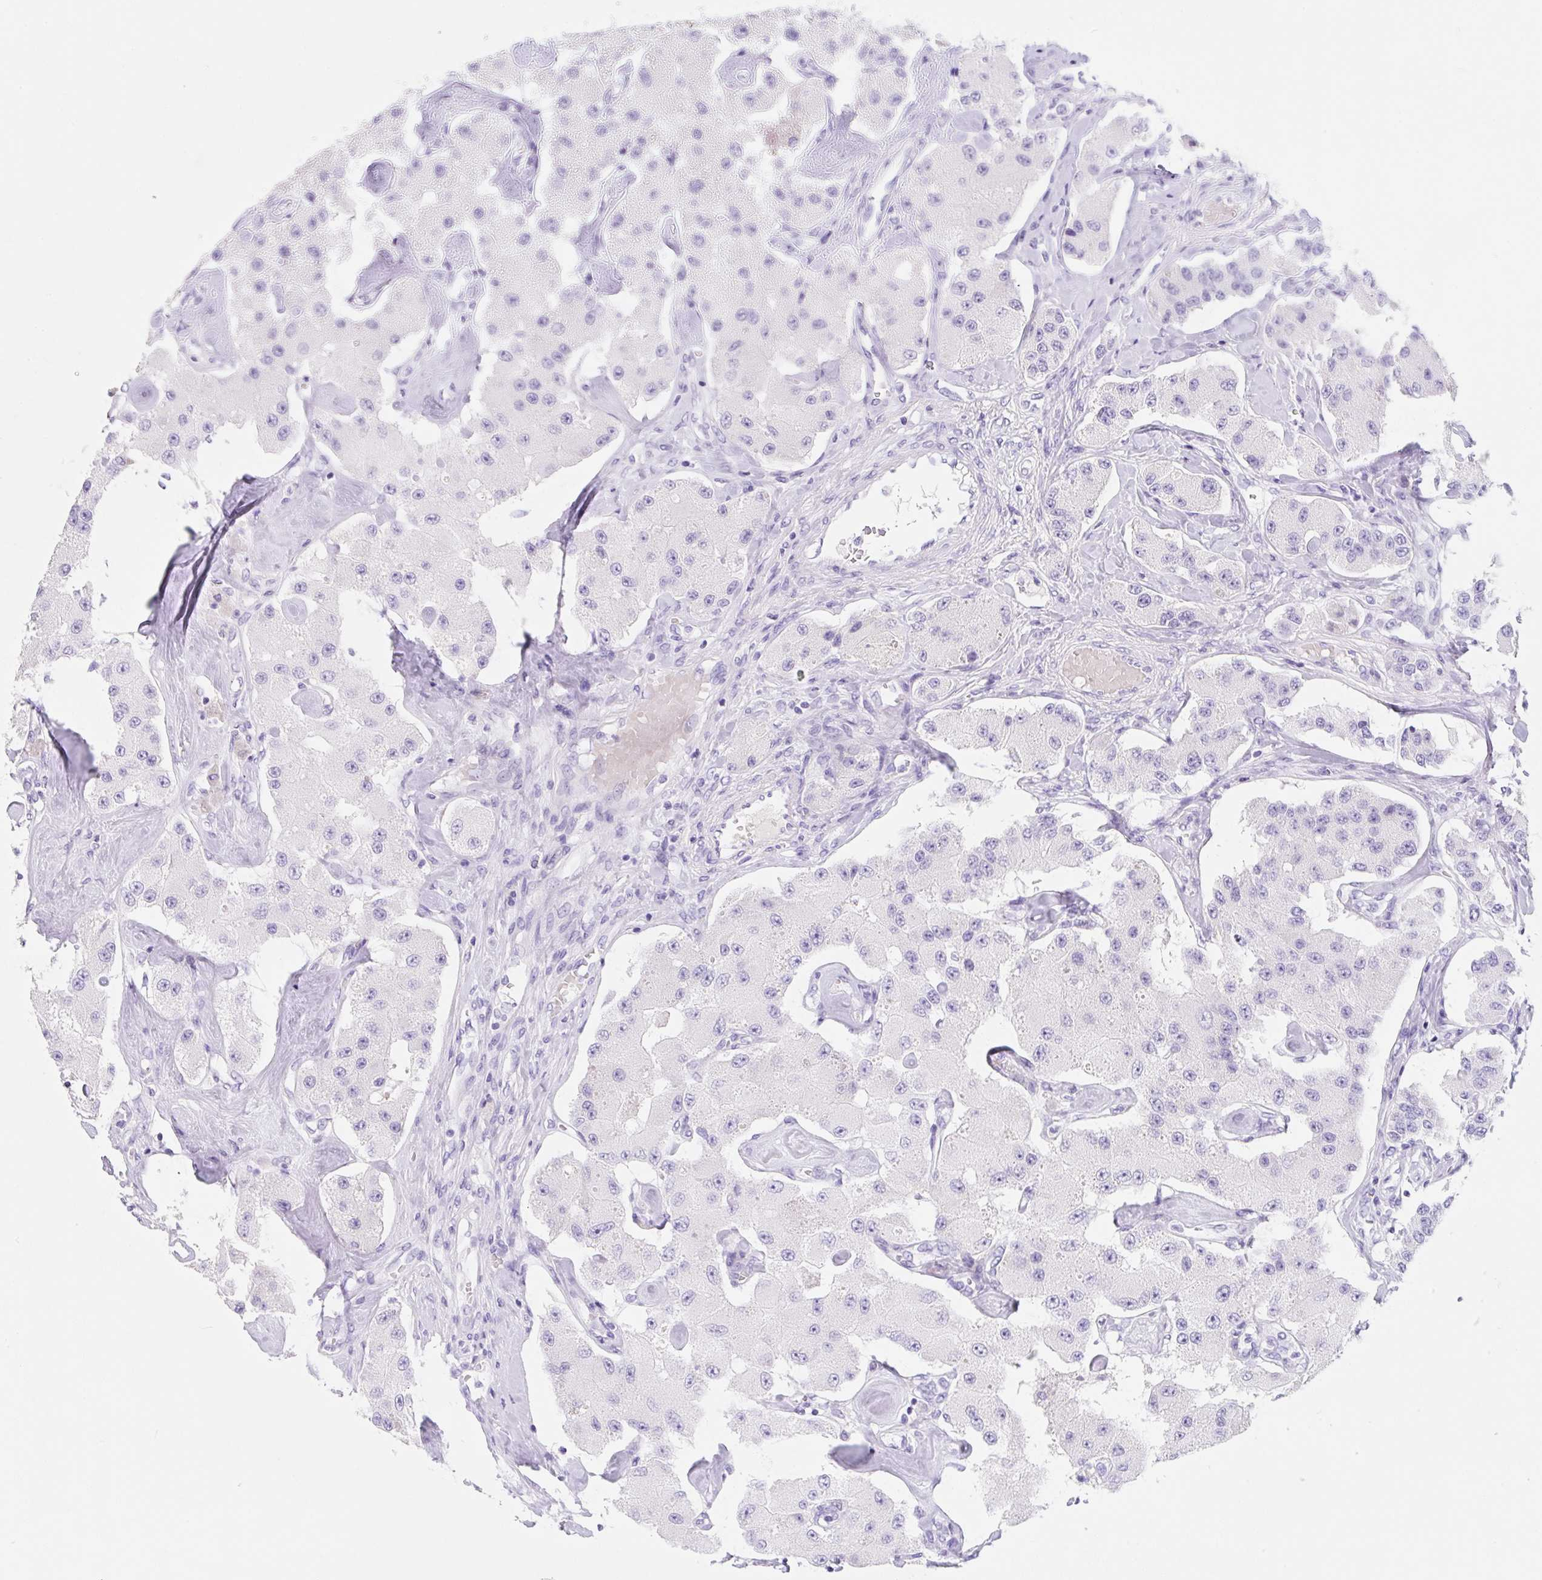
{"staining": {"intensity": "negative", "quantity": "none", "location": "none"}, "tissue": "carcinoid", "cell_type": "Tumor cells", "image_type": "cancer", "snomed": [{"axis": "morphology", "description": "Carcinoid, malignant, NOS"}, {"axis": "topography", "description": "Pancreas"}], "caption": "A histopathology image of carcinoid stained for a protein displays no brown staining in tumor cells.", "gene": "KLK8", "patient": {"sex": "male", "age": 41}}